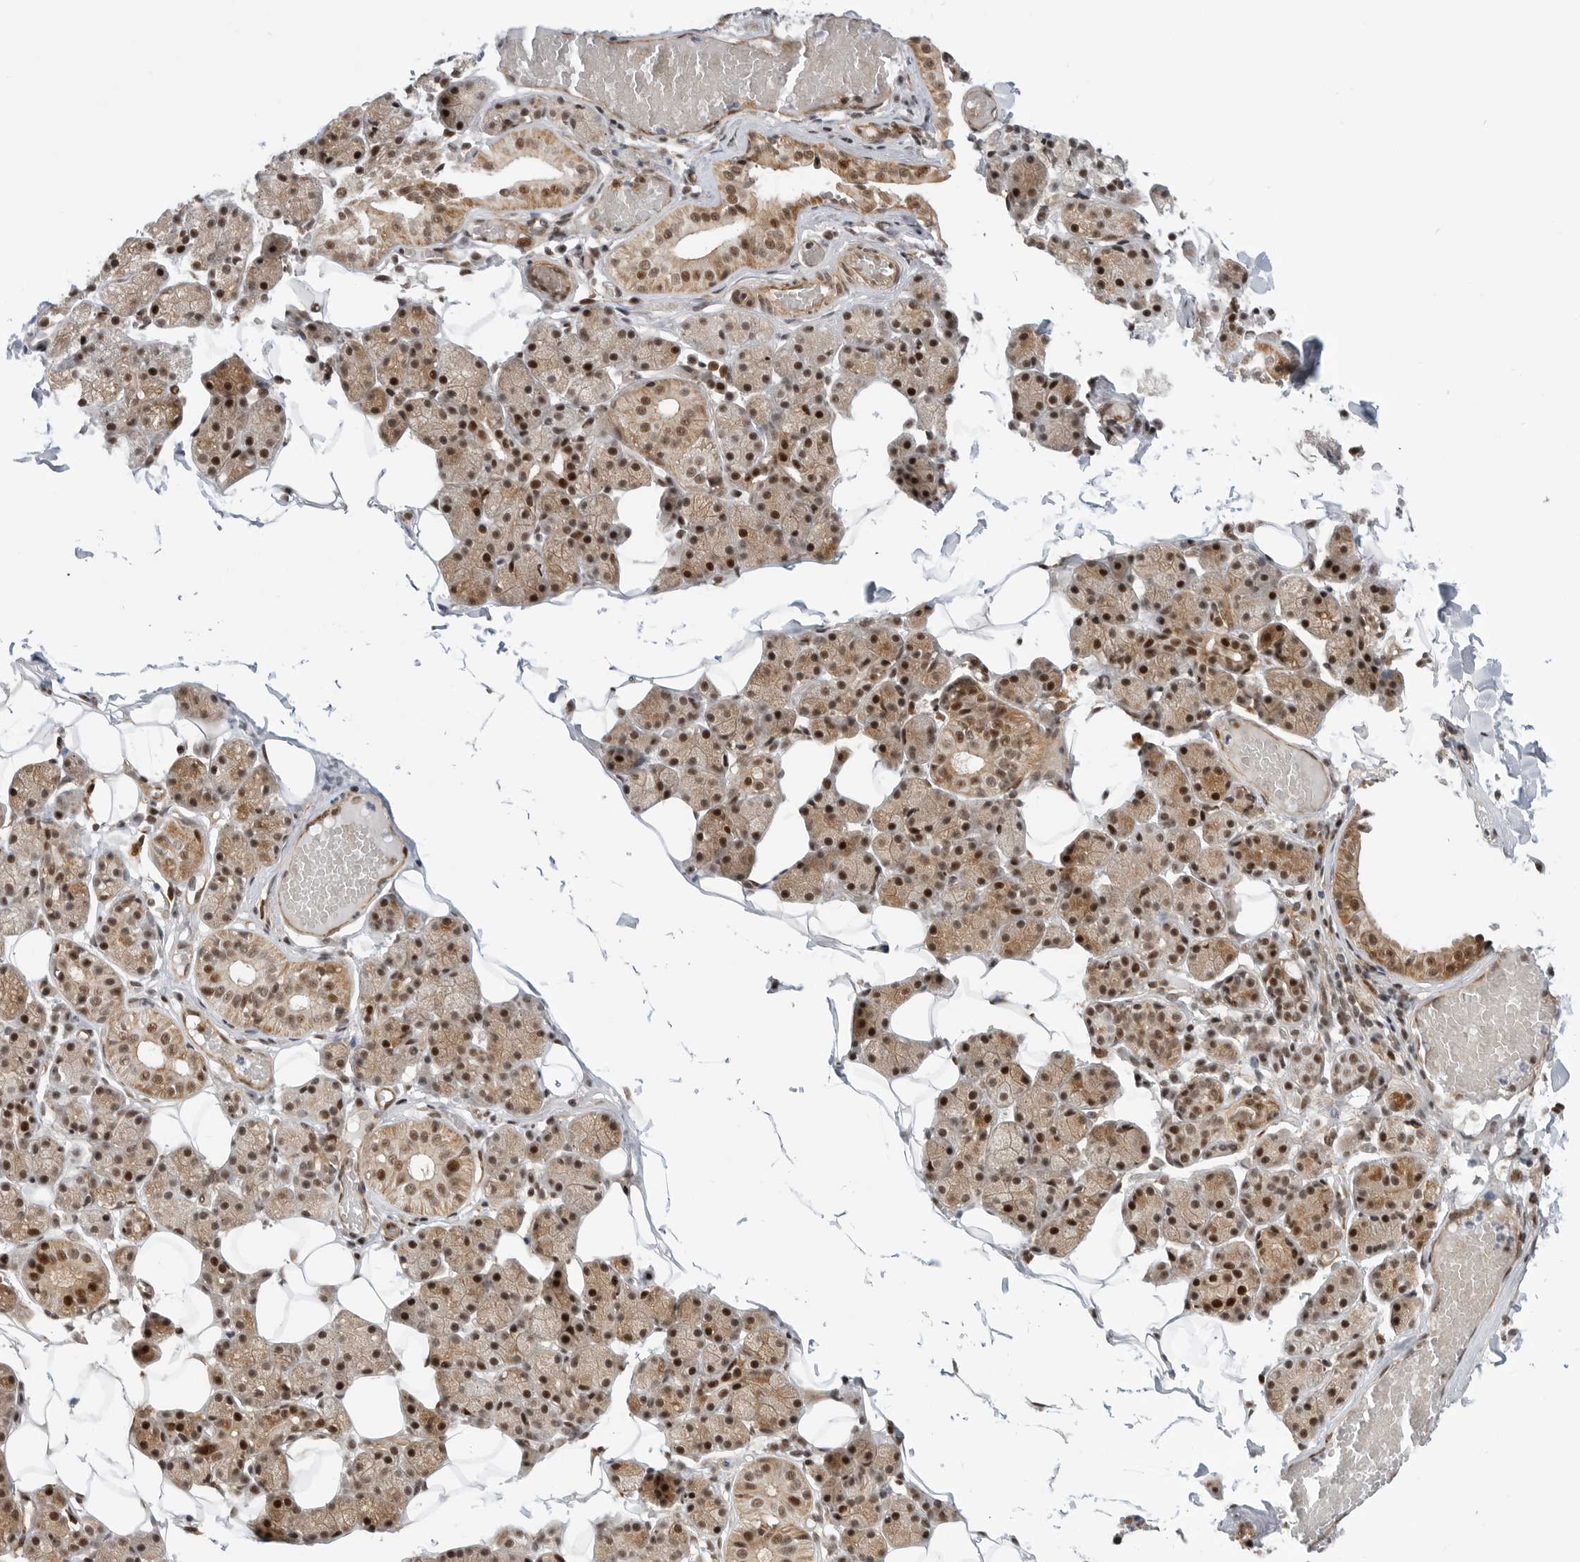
{"staining": {"intensity": "strong", "quantity": ">75%", "location": "cytoplasmic/membranous,nuclear"}, "tissue": "salivary gland", "cell_type": "Glandular cells", "image_type": "normal", "snomed": [{"axis": "morphology", "description": "Normal tissue, NOS"}, {"axis": "topography", "description": "Salivary gland"}], "caption": "Approximately >75% of glandular cells in normal salivary gland demonstrate strong cytoplasmic/membranous,nuclear protein expression as visualized by brown immunohistochemical staining.", "gene": "GPATCH2", "patient": {"sex": "female", "age": 33}}